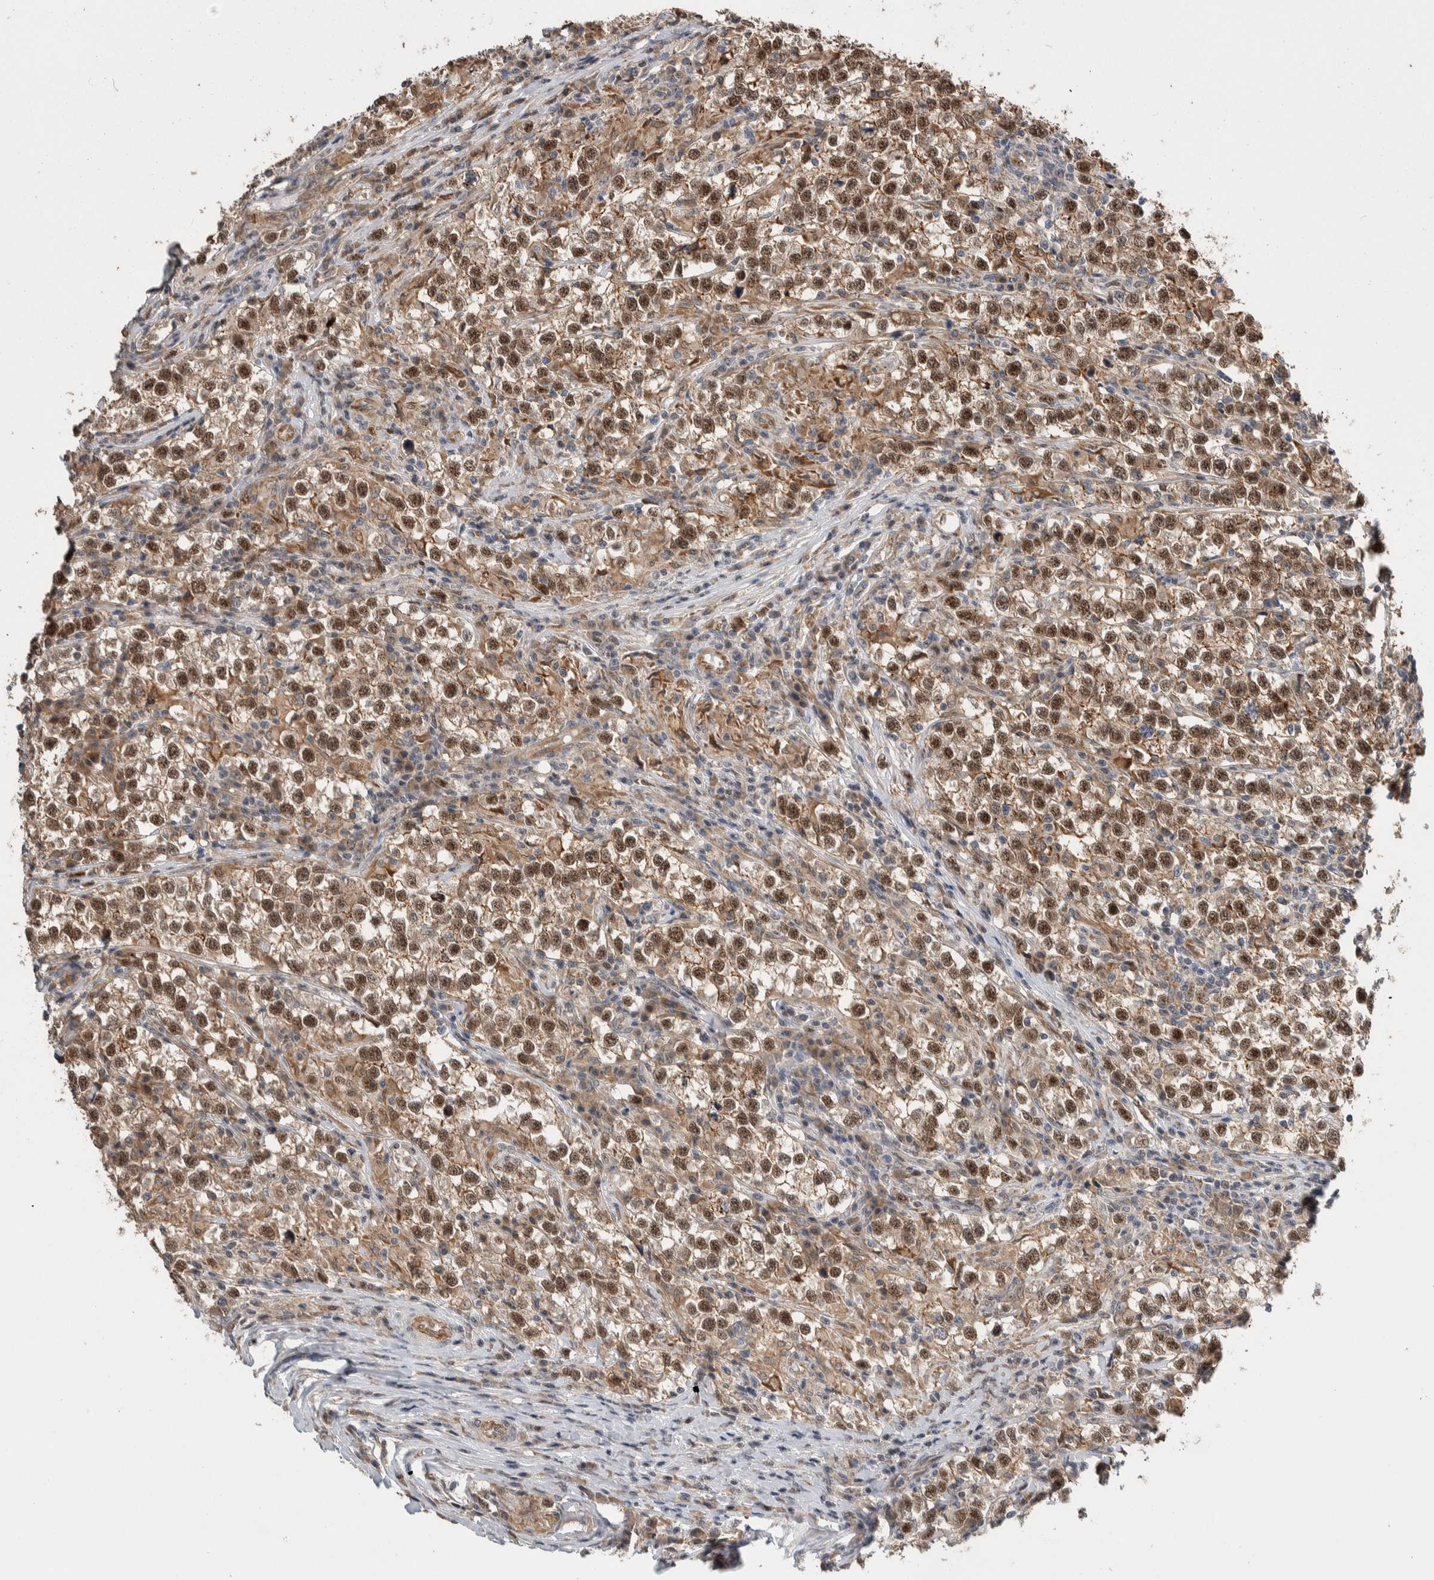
{"staining": {"intensity": "moderate", "quantity": ">75%", "location": "cytoplasmic/membranous,nuclear"}, "tissue": "testis cancer", "cell_type": "Tumor cells", "image_type": "cancer", "snomed": [{"axis": "morphology", "description": "Normal tissue, NOS"}, {"axis": "morphology", "description": "Seminoma, NOS"}, {"axis": "topography", "description": "Testis"}], "caption": "Testis seminoma was stained to show a protein in brown. There is medium levels of moderate cytoplasmic/membranous and nuclear expression in about >75% of tumor cells.", "gene": "PRDM4", "patient": {"sex": "male", "age": 43}}